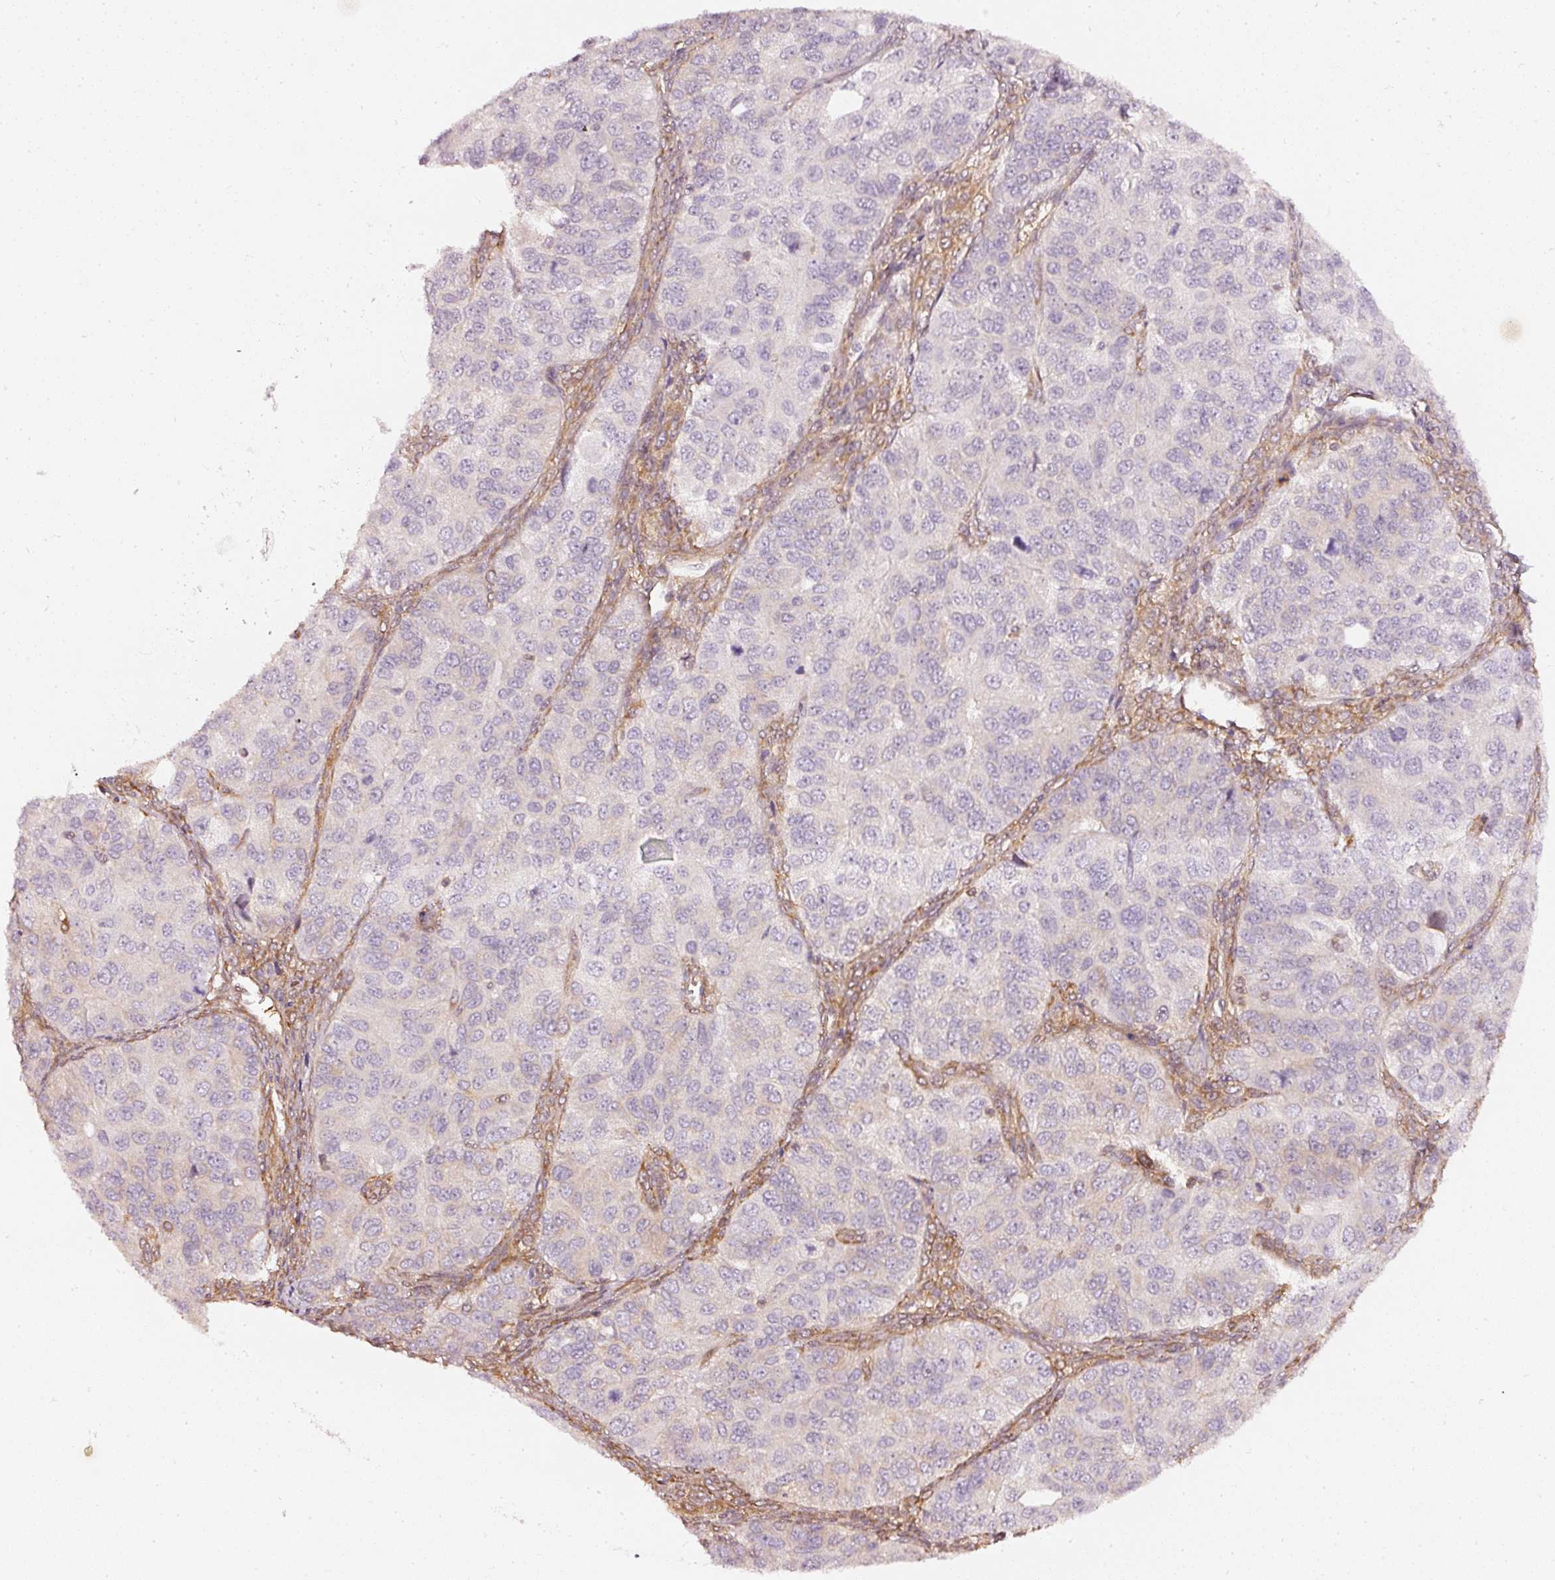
{"staining": {"intensity": "weak", "quantity": "<25%", "location": "cytoplasmic/membranous"}, "tissue": "ovarian cancer", "cell_type": "Tumor cells", "image_type": "cancer", "snomed": [{"axis": "morphology", "description": "Carcinoma, endometroid"}, {"axis": "topography", "description": "Ovary"}], "caption": "Protein analysis of ovarian endometroid carcinoma displays no significant staining in tumor cells. (DAB (3,3'-diaminobenzidine) immunohistochemistry (IHC), high magnification).", "gene": "ASMTL", "patient": {"sex": "female", "age": 51}}